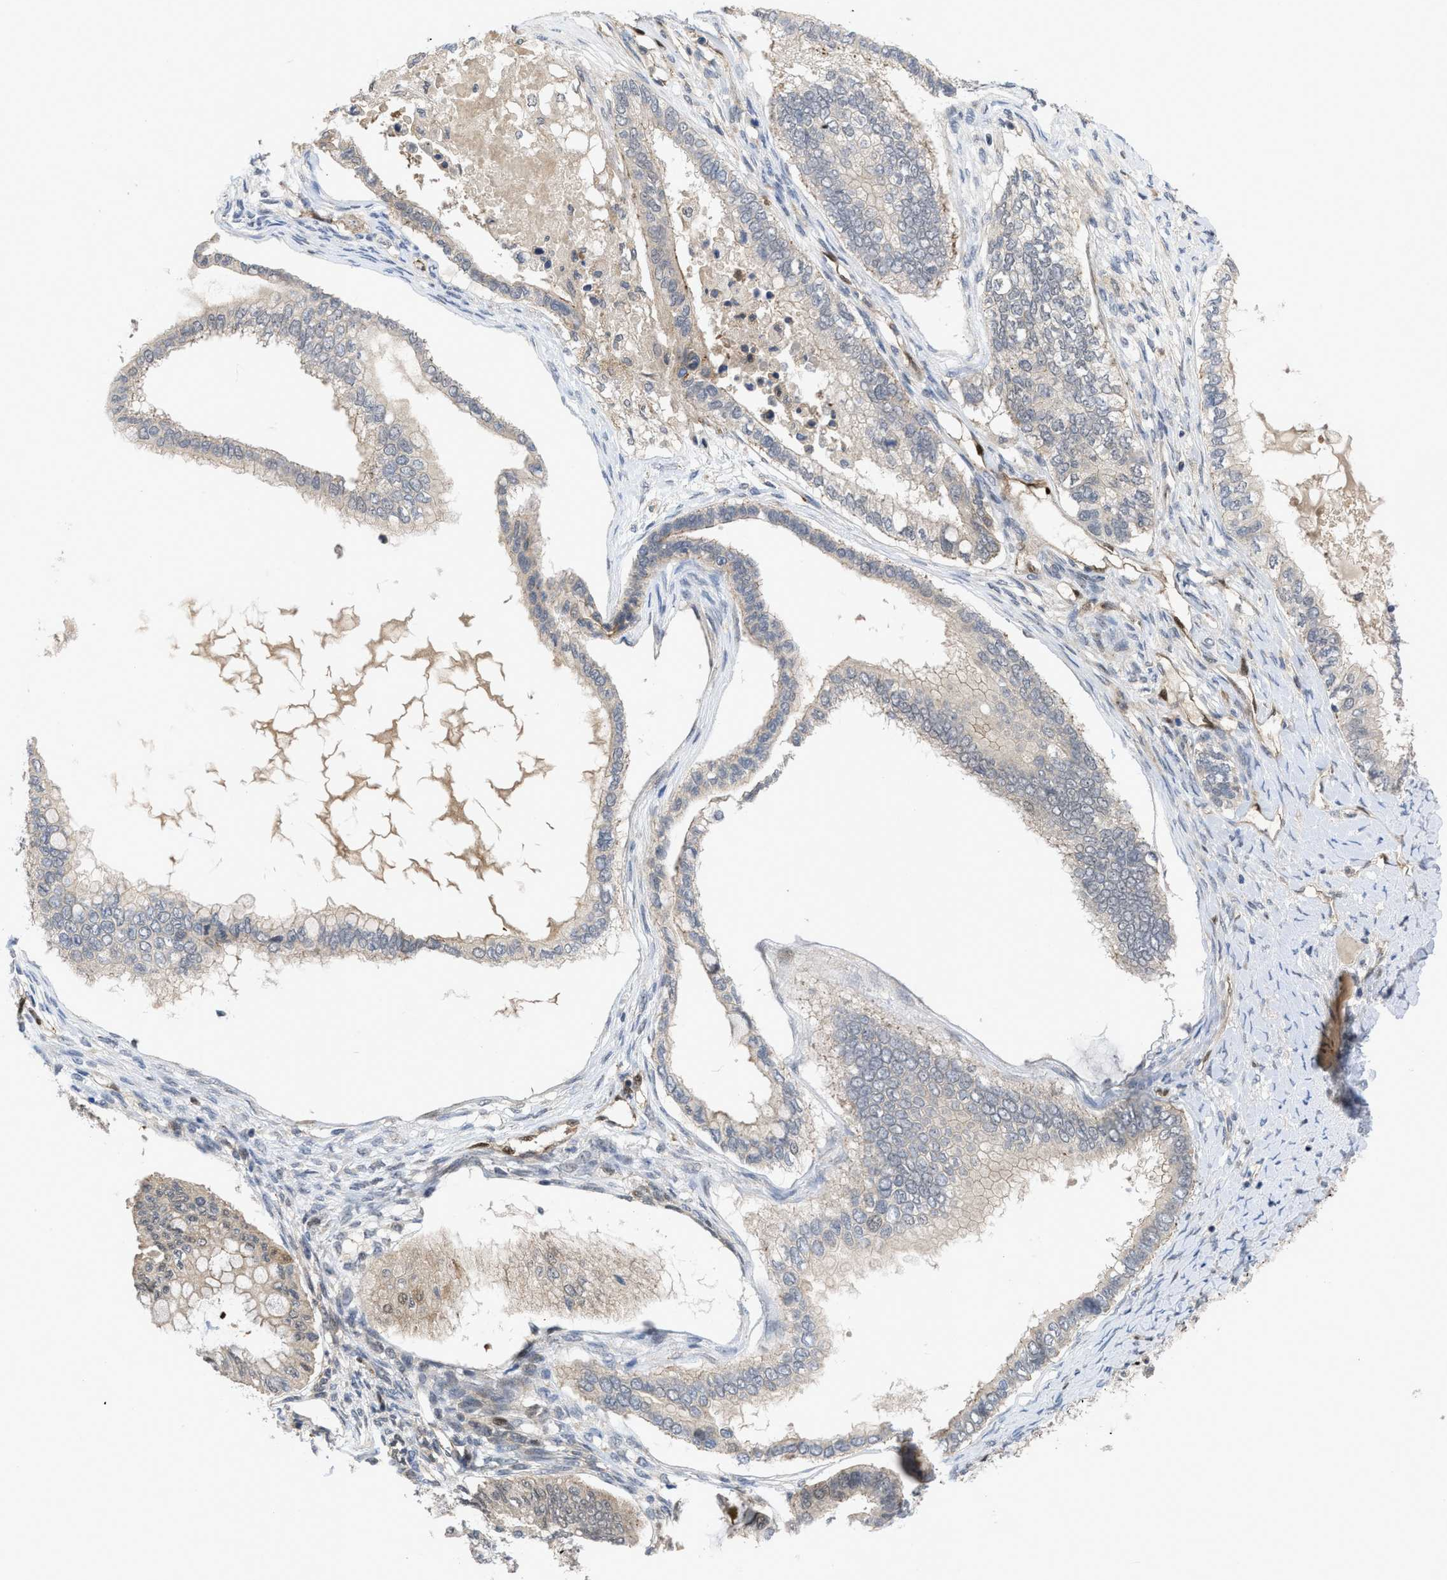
{"staining": {"intensity": "weak", "quantity": "<25%", "location": "cytoplasmic/membranous"}, "tissue": "ovarian cancer", "cell_type": "Tumor cells", "image_type": "cancer", "snomed": [{"axis": "morphology", "description": "Cystadenocarcinoma, mucinous, NOS"}, {"axis": "topography", "description": "Ovary"}], "caption": "Immunohistochemical staining of human ovarian cancer (mucinous cystadenocarcinoma) shows no significant positivity in tumor cells.", "gene": "LDAF1", "patient": {"sex": "female", "age": 80}}